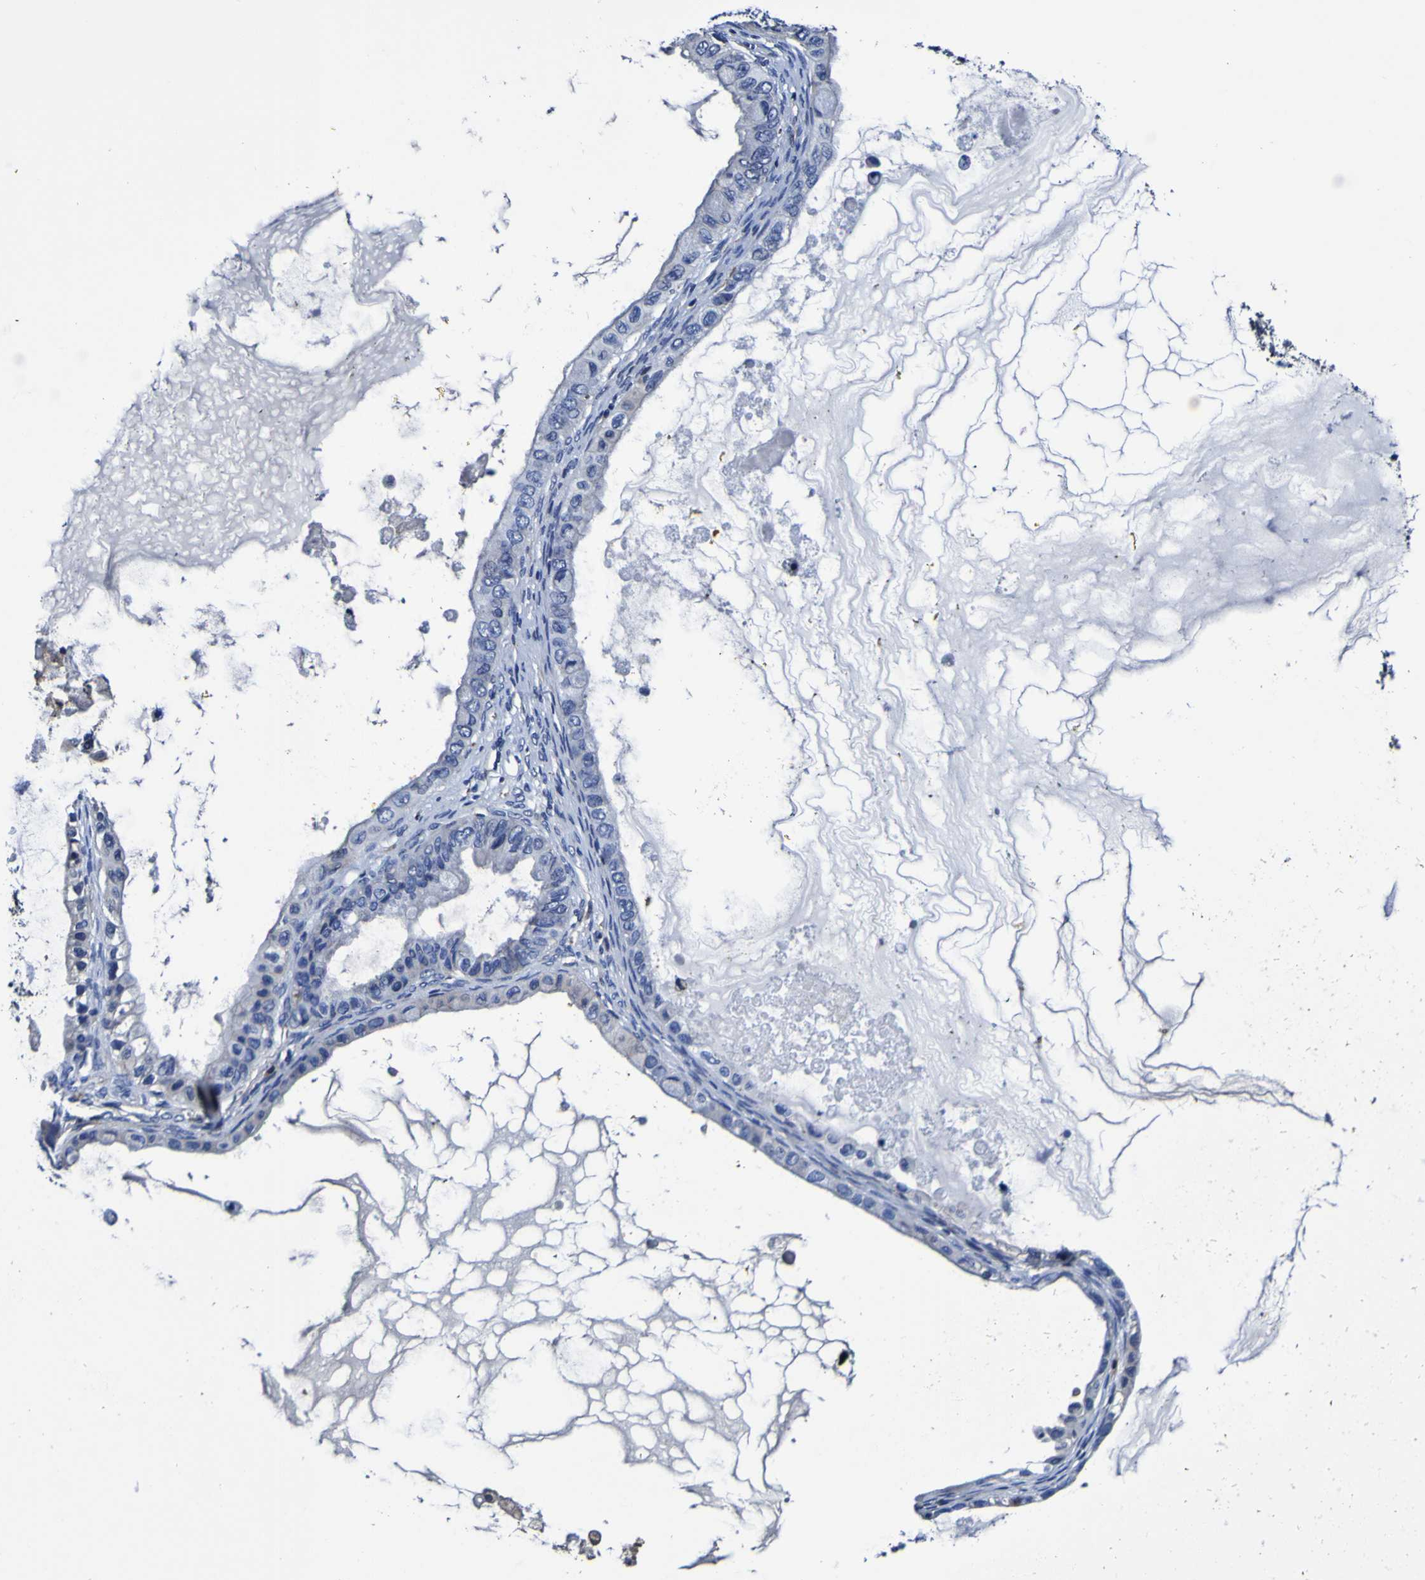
{"staining": {"intensity": "negative", "quantity": "none", "location": "none"}, "tissue": "ovarian cancer", "cell_type": "Tumor cells", "image_type": "cancer", "snomed": [{"axis": "morphology", "description": "Cystadenocarcinoma, mucinous, NOS"}, {"axis": "topography", "description": "Ovary"}], "caption": "Immunohistochemistry (IHC) image of human ovarian cancer (mucinous cystadenocarcinoma) stained for a protein (brown), which demonstrates no positivity in tumor cells. (Stains: DAB IHC with hematoxylin counter stain, Microscopy: brightfield microscopy at high magnification).", "gene": "GPX1", "patient": {"sex": "female", "age": 80}}